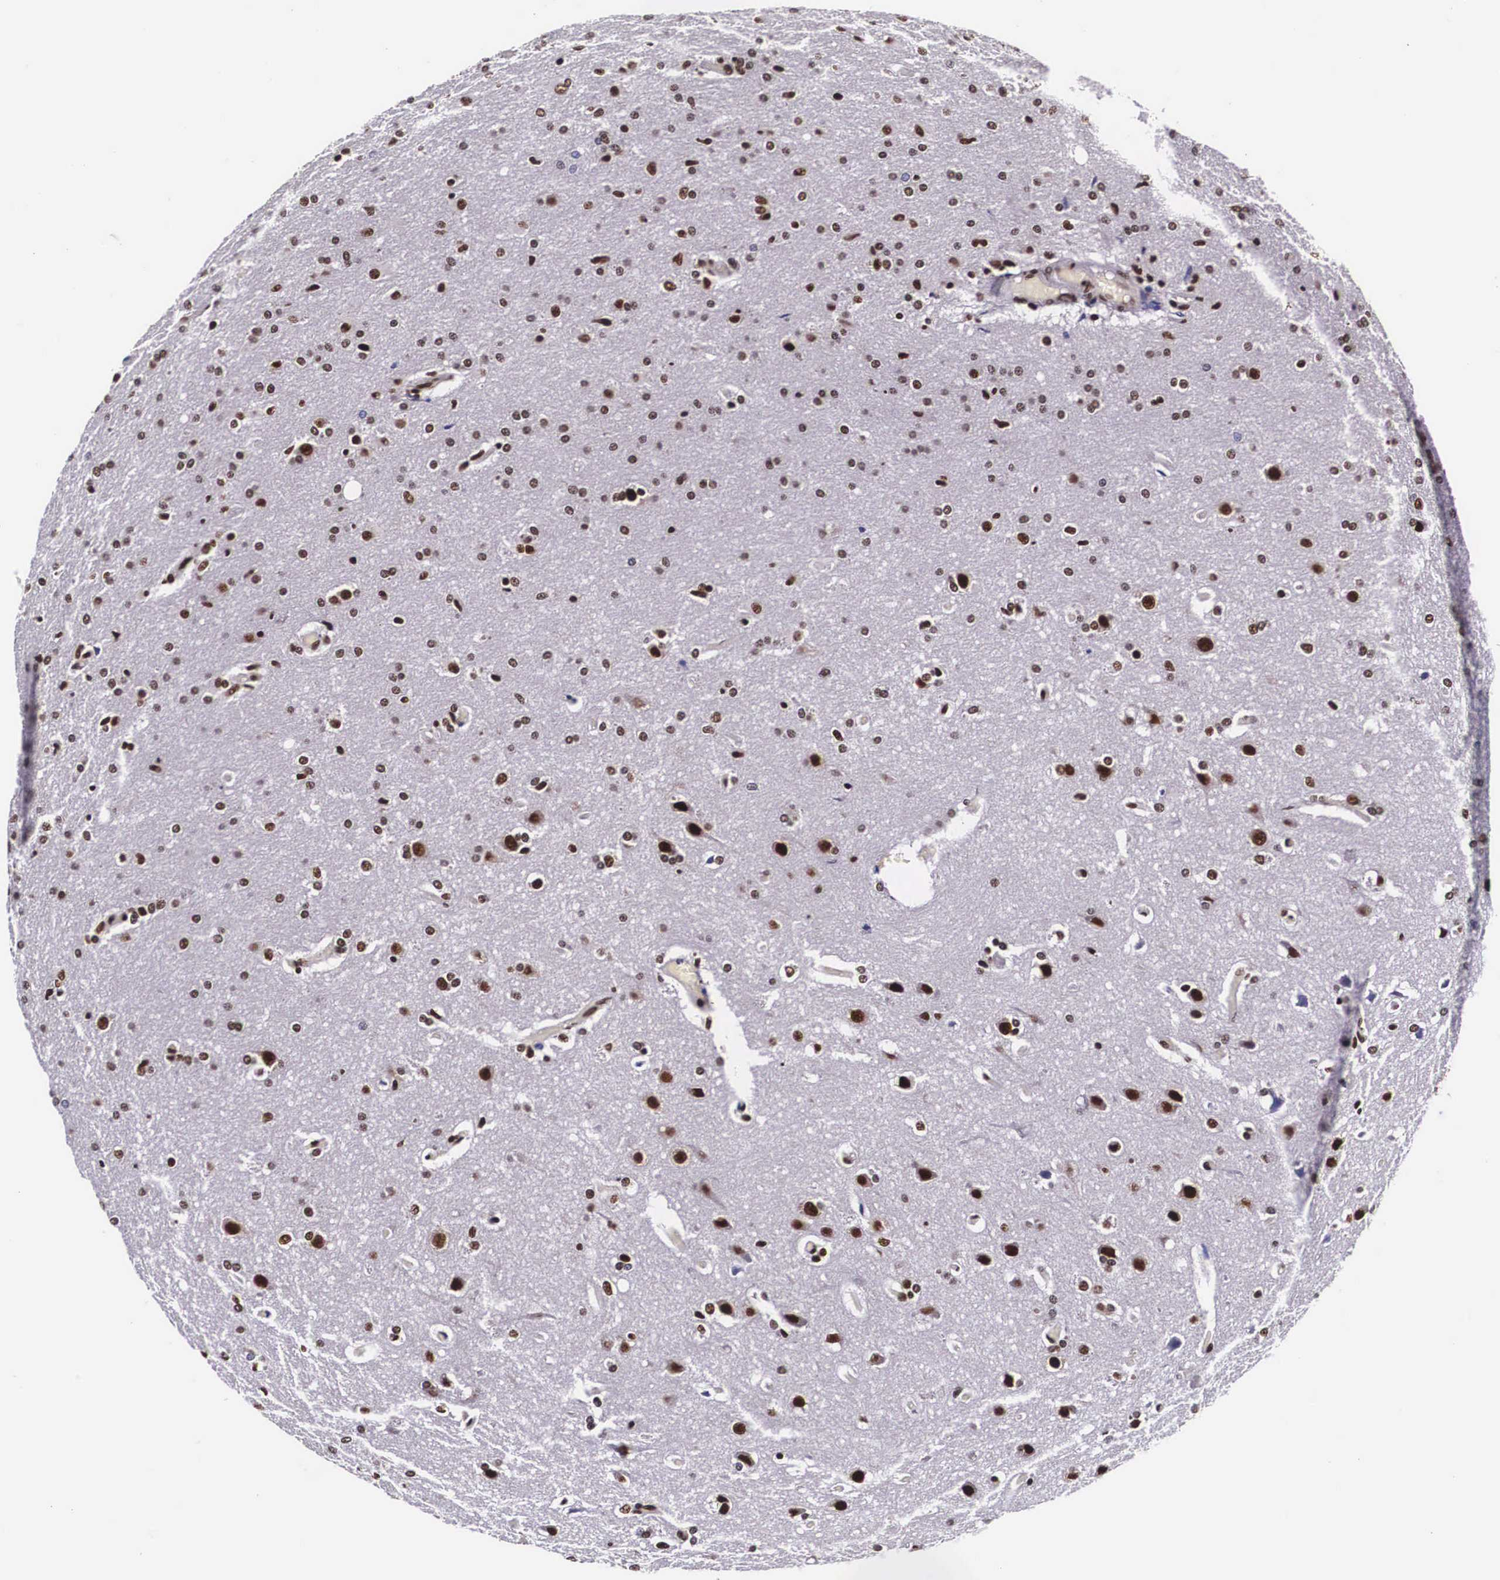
{"staining": {"intensity": "strong", "quantity": ">75%", "location": "nuclear"}, "tissue": "glioma", "cell_type": "Tumor cells", "image_type": "cancer", "snomed": [{"axis": "morphology", "description": "Glioma, malignant, High grade"}, {"axis": "topography", "description": "Brain"}], "caption": "A high amount of strong nuclear staining is present in about >75% of tumor cells in high-grade glioma (malignant) tissue.", "gene": "PABPN1", "patient": {"sex": "male", "age": 68}}